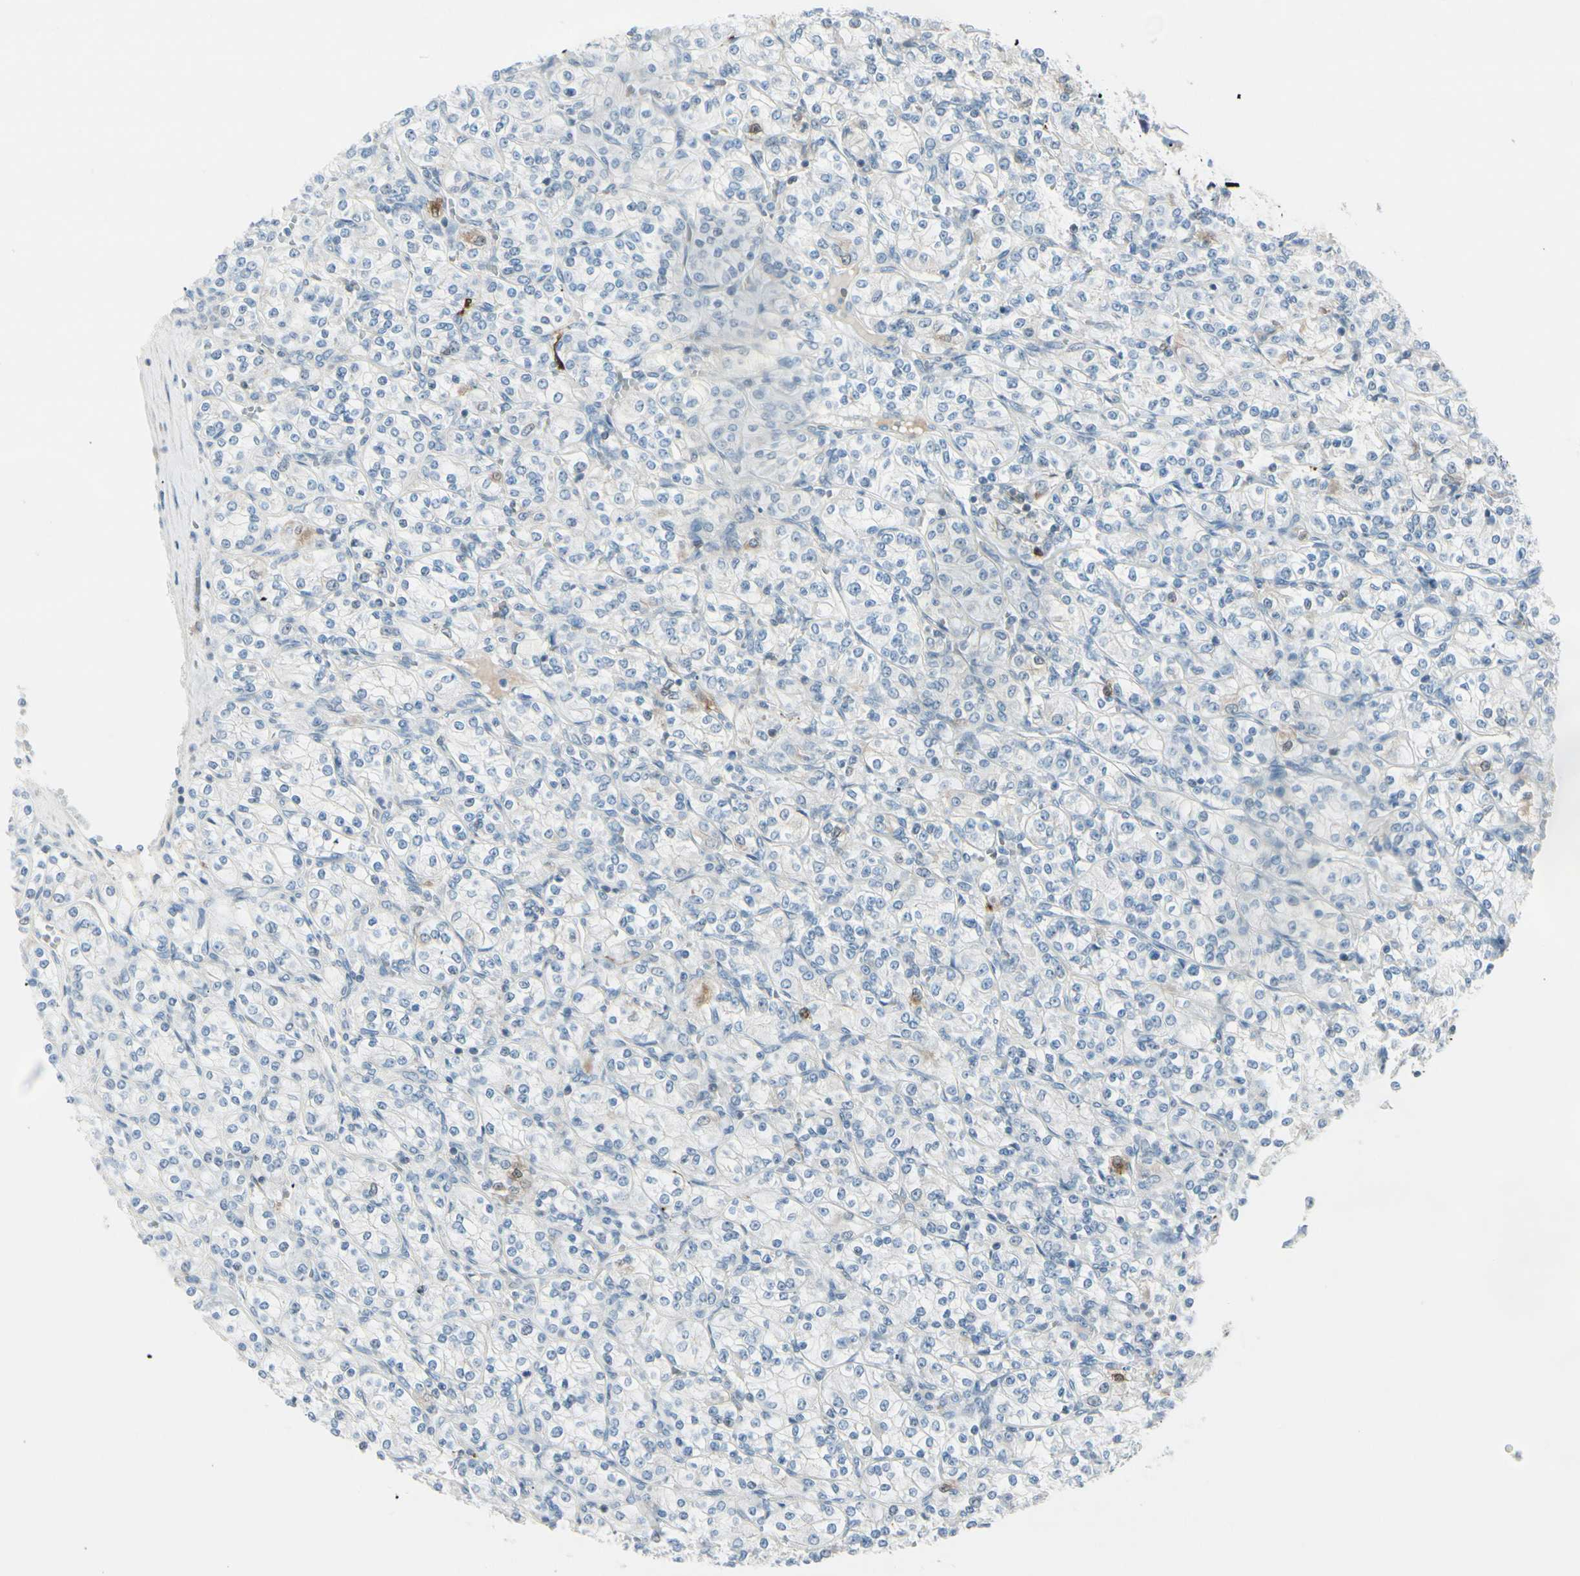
{"staining": {"intensity": "negative", "quantity": "none", "location": "none"}, "tissue": "renal cancer", "cell_type": "Tumor cells", "image_type": "cancer", "snomed": [{"axis": "morphology", "description": "Adenocarcinoma, NOS"}, {"axis": "topography", "description": "Kidney"}], "caption": "Immunohistochemistry photomicrograph of renal cancer stained for a protein (brown), which displays no expression in tumor cells. (DAB (3,3'-diaminobenzidine) immunohistochemistry, high magnification).", "gene": "TRAF1", "patient": {"sex": "male", "age": 77}}